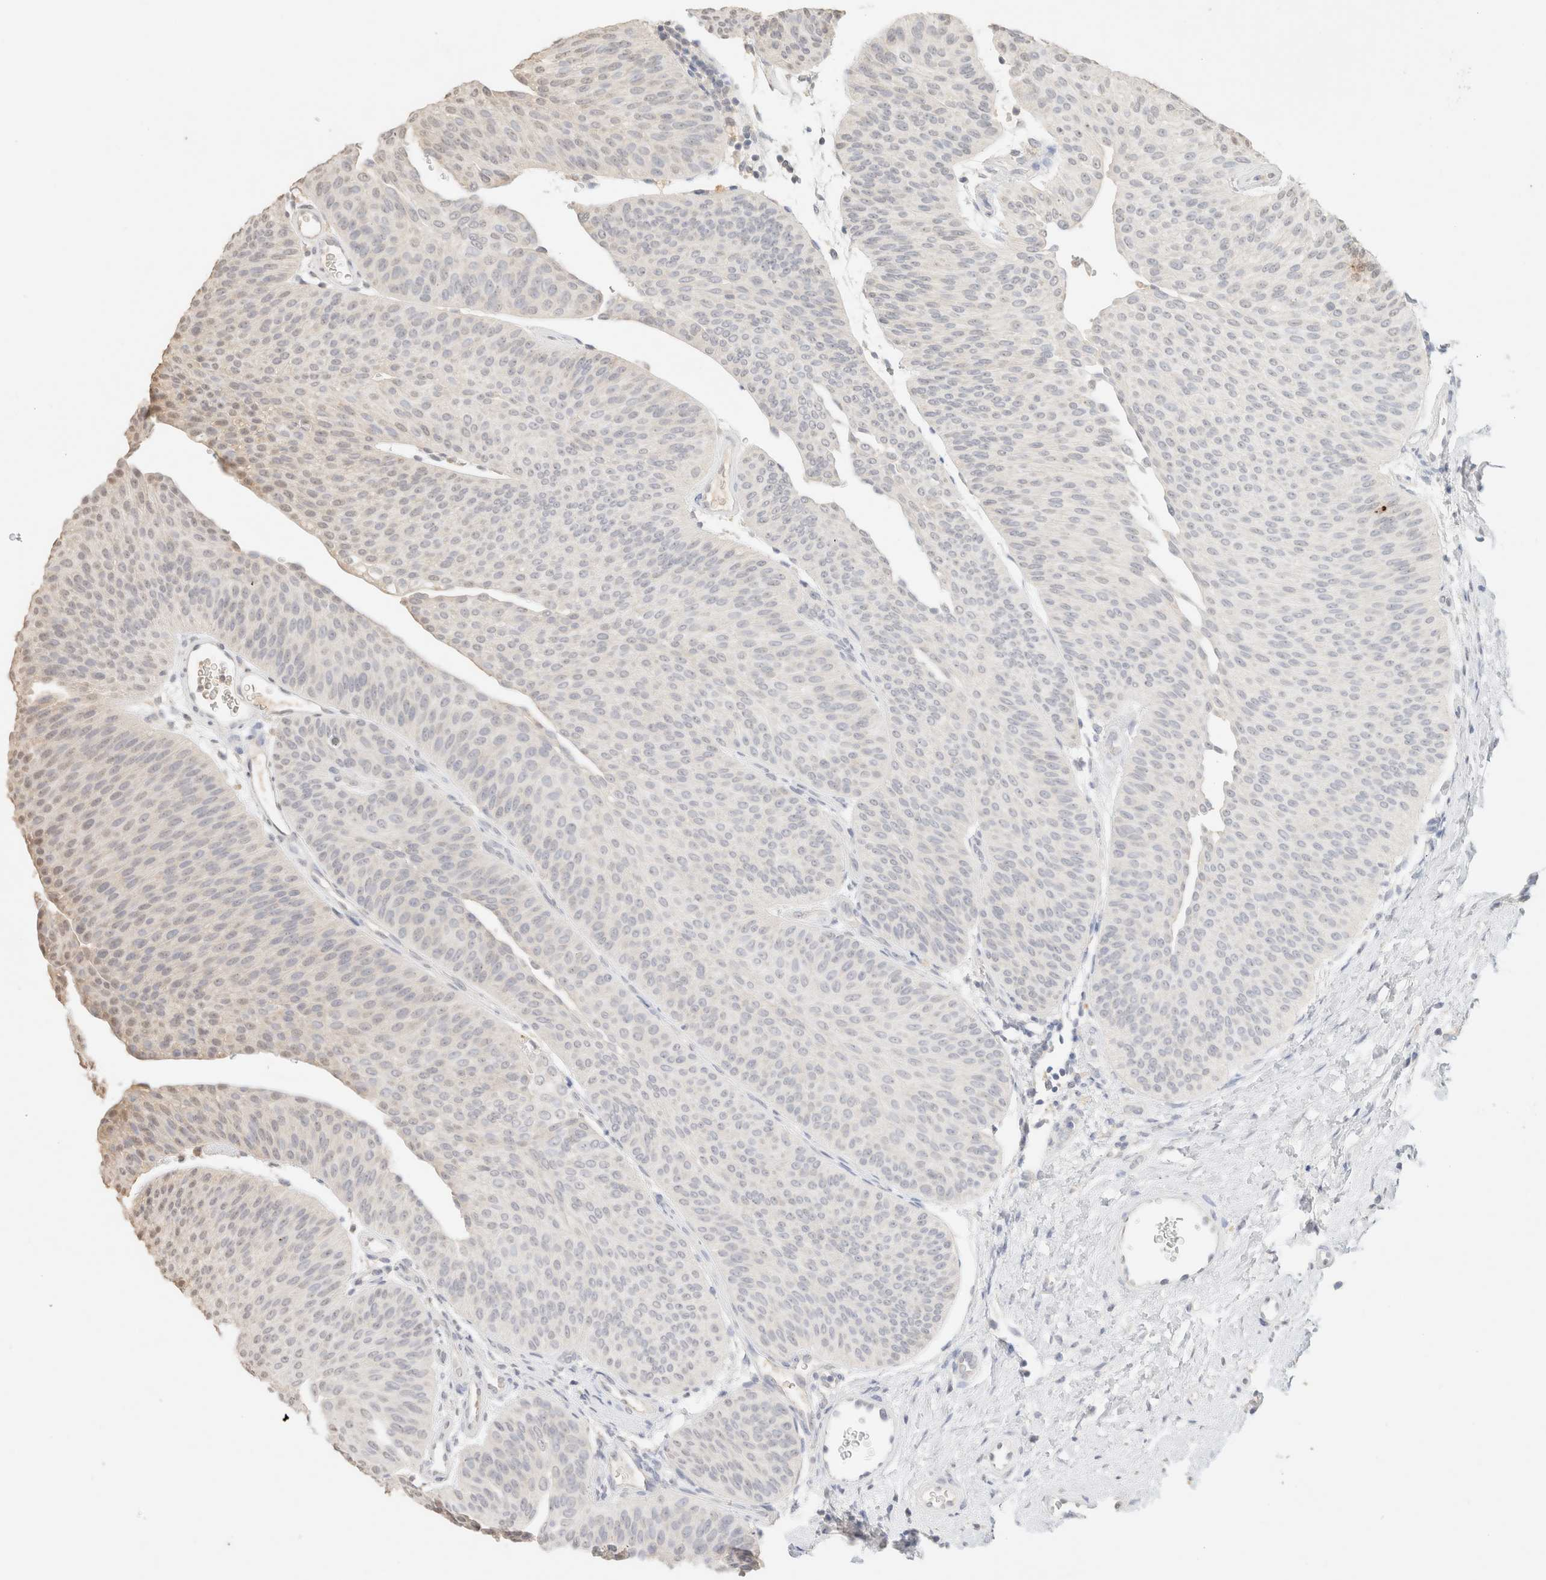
{"staining": {"intensity": "weak", "quantity": "<25%", "location": "nuclear"}, "tissue": "urothelial cancer", "cell_type": "Tumor cells", "image_type": "cancer", "snomed": [{"axis": "morphology", "description": "Urothelial carcinoma, Low grade"}, {"axis": "topography", "description": "Urinary bladder"}], "caption": "Immunohistochemical staining of low-grade urothelial carcinoma reveals no significant staining in tumor cells.", "gene": "CPA1", "patient": {"sex": "female", "age": 60}}